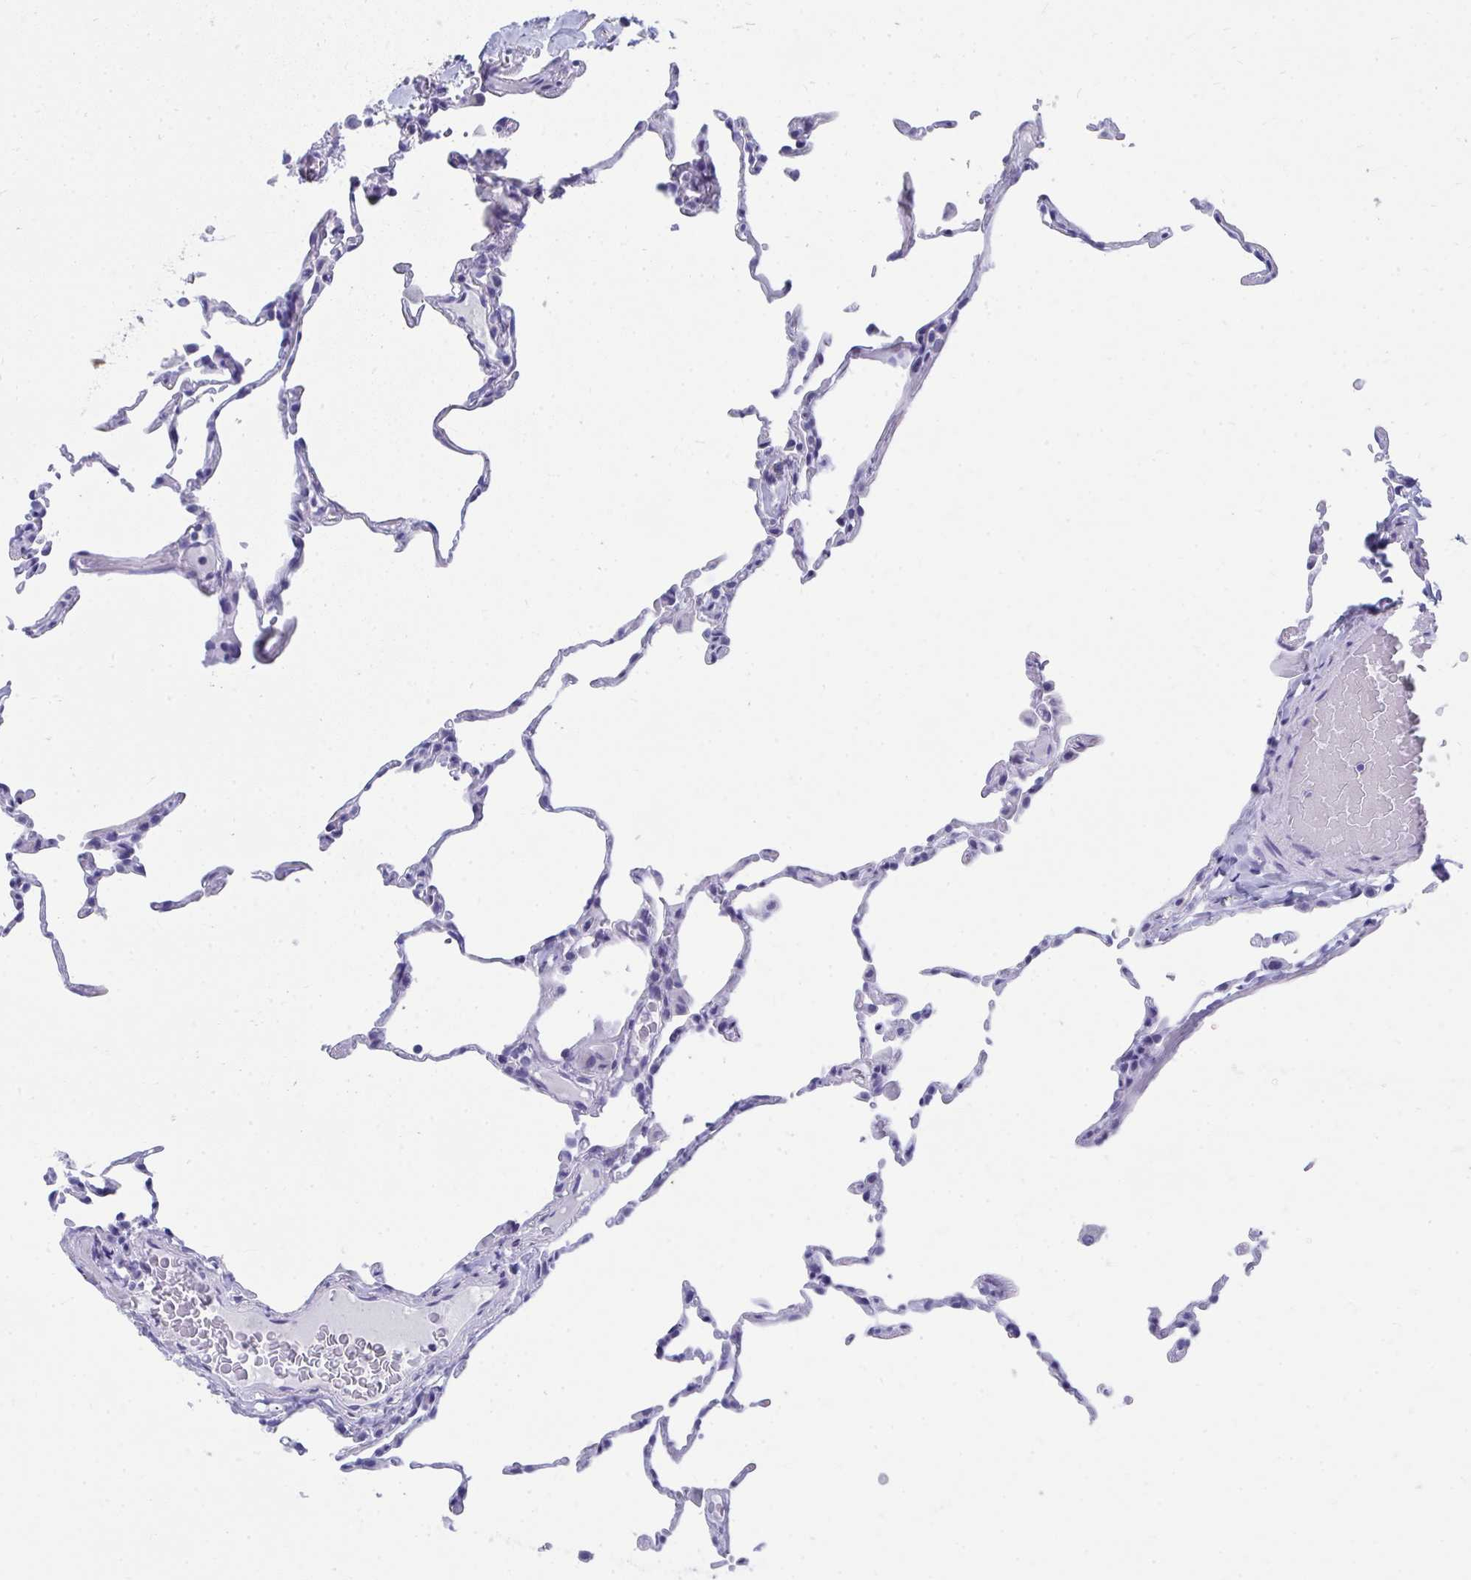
{"staining": {"intensity": "negative", "quantity": "none", "location": "none"}, "tissue": "lung", "cell_type": "Alveolar cells", "image_type": "normal", "snomed": [{"axis": "morphology", "description": "Normal tissue, NOS"}, {"axis": "topography", "description": "Lung"}], "caption": "Immunohistochemistry (IHC) histopathology image of normal human lung stained for a protein (brown), which shows no expression in alveolar cells. (Brightfield microscopy of DAB immunohistochemistry at high magnification).", "gene": "HGD", "patient": {"sex": "female", "age": 57}}